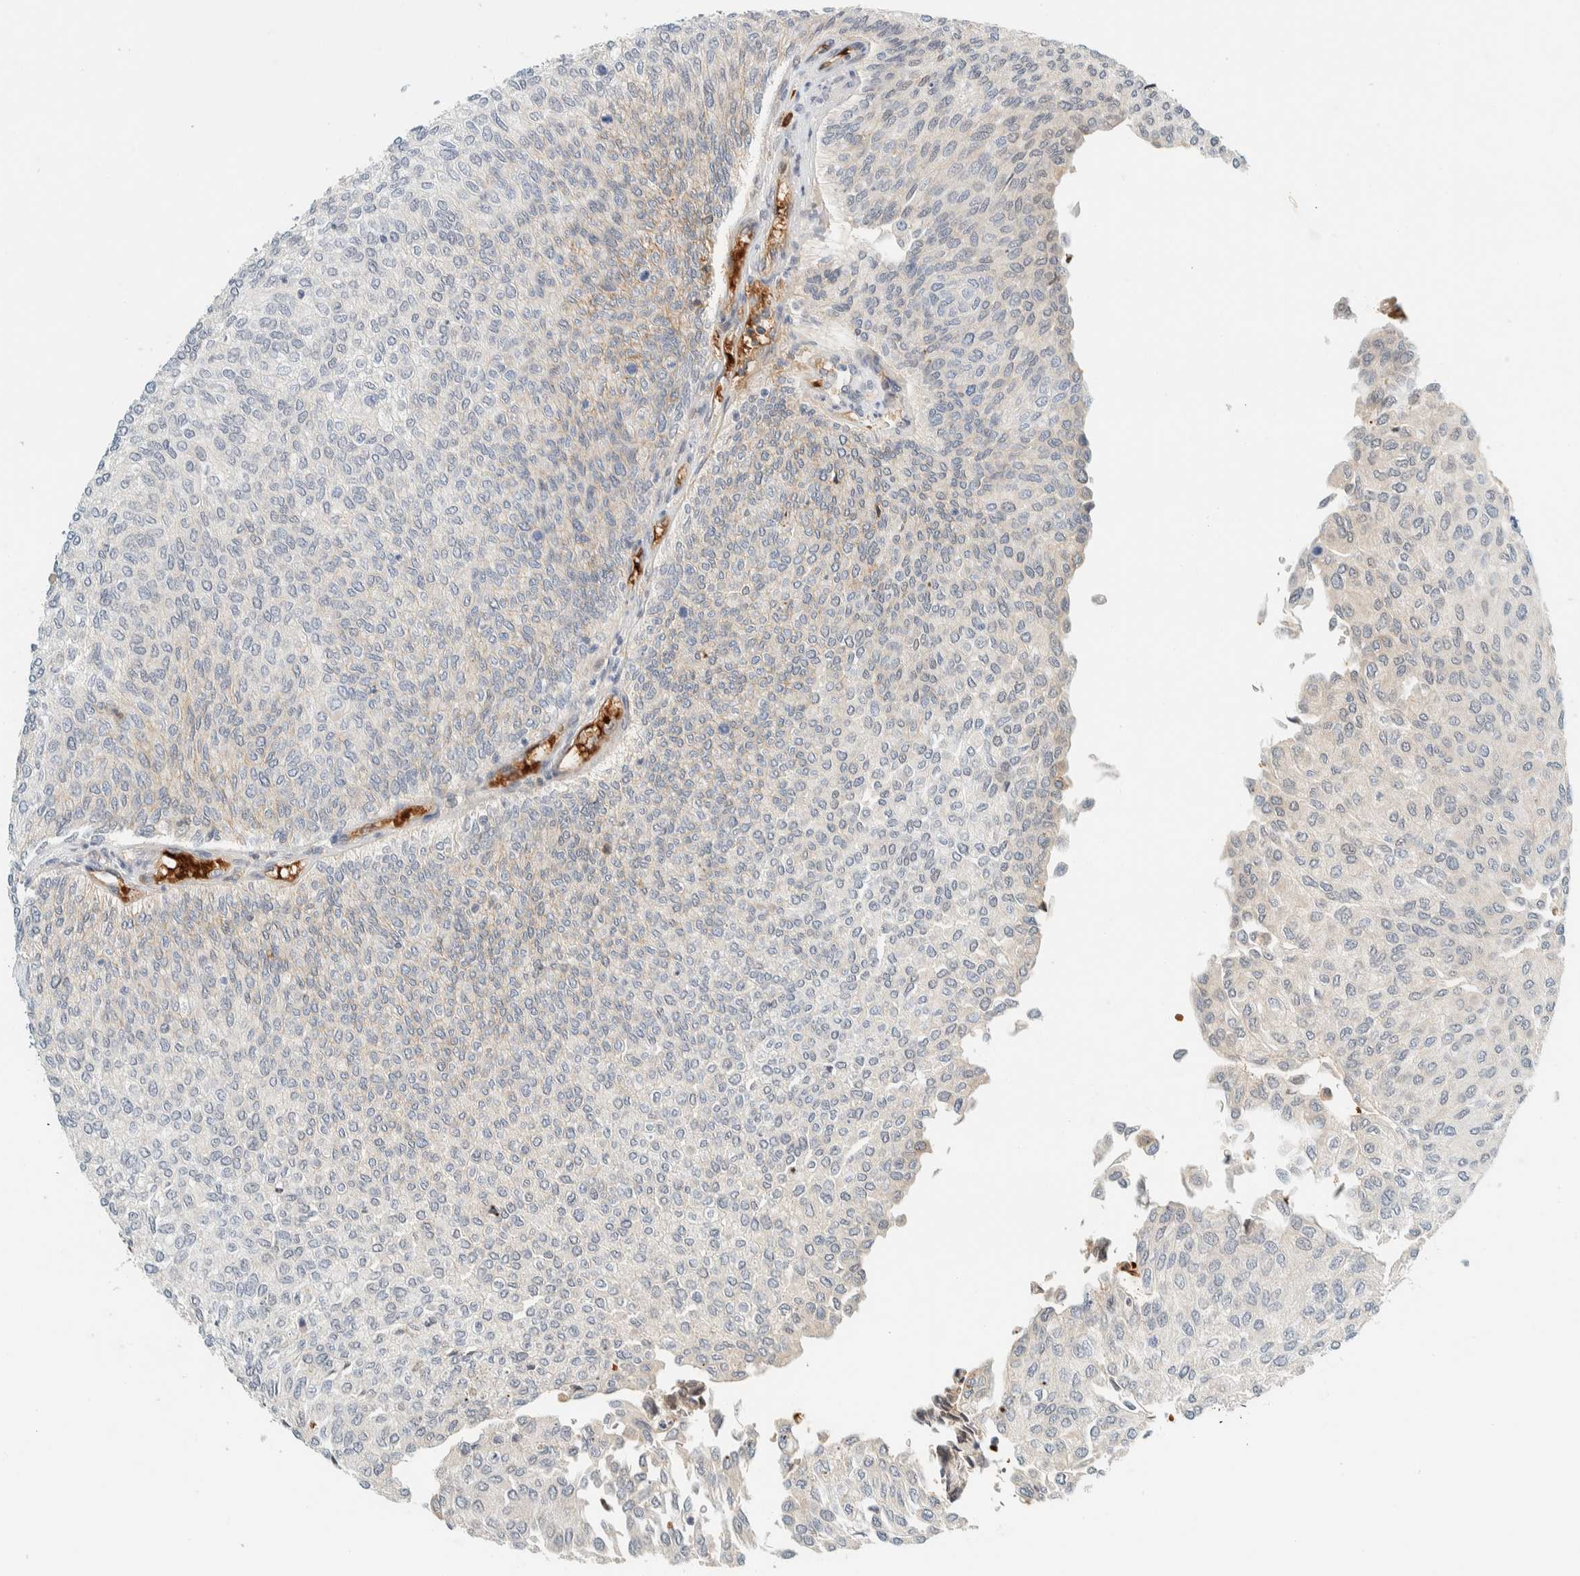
{"staining": {"intensity": "moderate", "quantity": "25%-75%", "location": "nuclear"}, "tissue": "urothelial cancer", "cell_type": "Tumor cells", "image_type": "cancer", "snomed": [{"axis": "morphology", "description": "Urothelial carcinoma, Low grade"}, {"axis": "topography", "description": "Urinary bladder"}], "caption": "An image of urothelial cancer stained for a protein reveals moderate nuclear brown staining in tumor cells.", "gene": "TSTD2", "patient": {"sex": "female", "age": 79}}